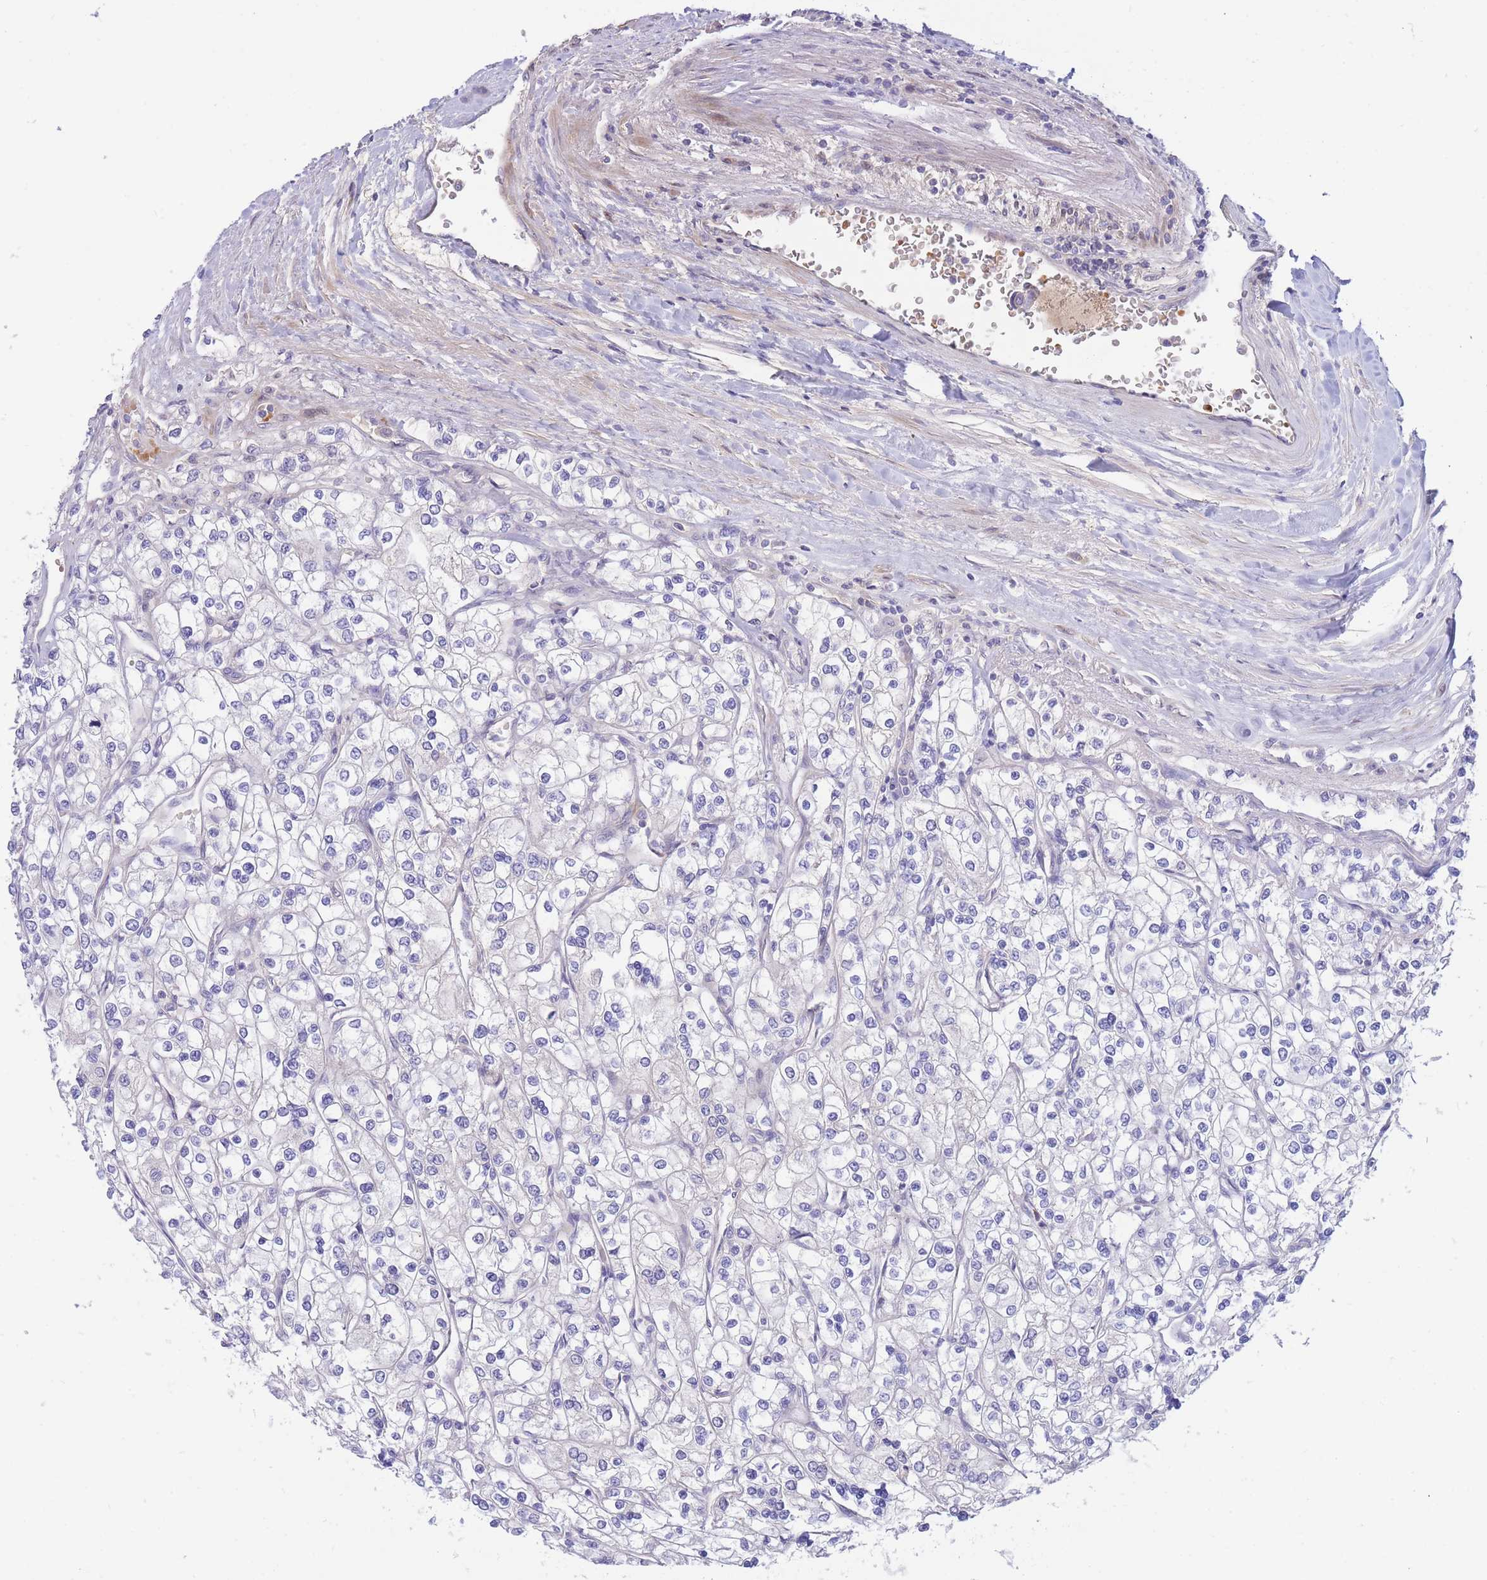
{"staining": {"intensity": "negative", "quantity": "none", "location": "none"}, "tissue": "renal cancer", "cell_type": "Tumor cells", "image_type": "cancer", "snomed": [{"axis": "morphology", "description": "Adenocarcinoma, NOS"}, {"axis": "topography", "description": "Kidney"}], "caption": "Tumor cells are negative for protein expression in human renal adenocarcinoma.", "gene": "APOL4", "patient": {"sex": "male", "age": 80}}